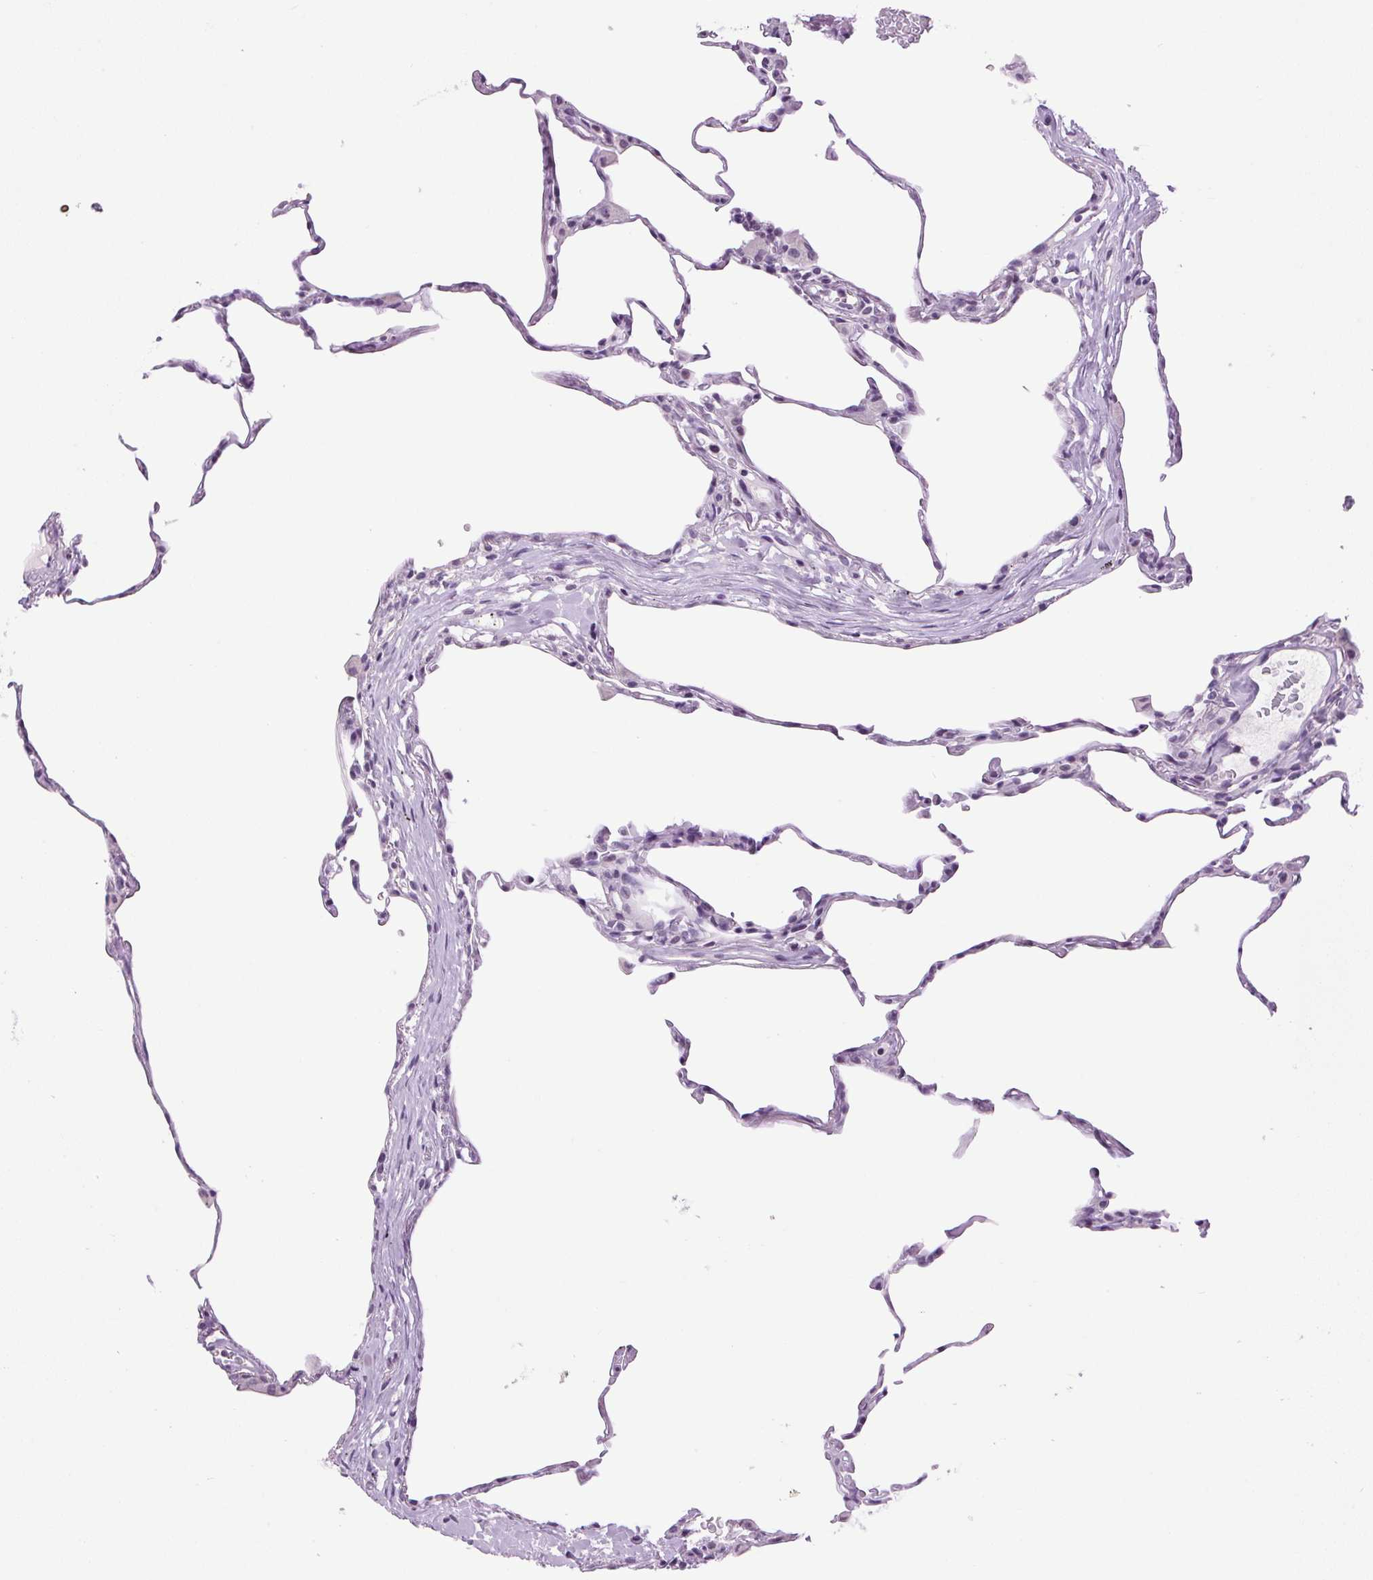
{"staining": {"intensity": "negative", "quantity": "none", "location": "none"}, "tissue": "lung", "cell_type": "Alveolar cells", "image_type": "normal", "snomed": [{"axis": "morphology", "description": "Normal tissue, NOS"}, {"axis": "topography", "description": "Lung"}], "caption": "There is no significant positivity in alveolar cells of lung. Brightfield microscopy of IHC stained with DAB (3,3'-diaminobenzidine) (brown) and hematoxylin (blue), captured at high magnification.", "gene": "TMEM88B", "patient": {"sex": "female", "age": 57}}